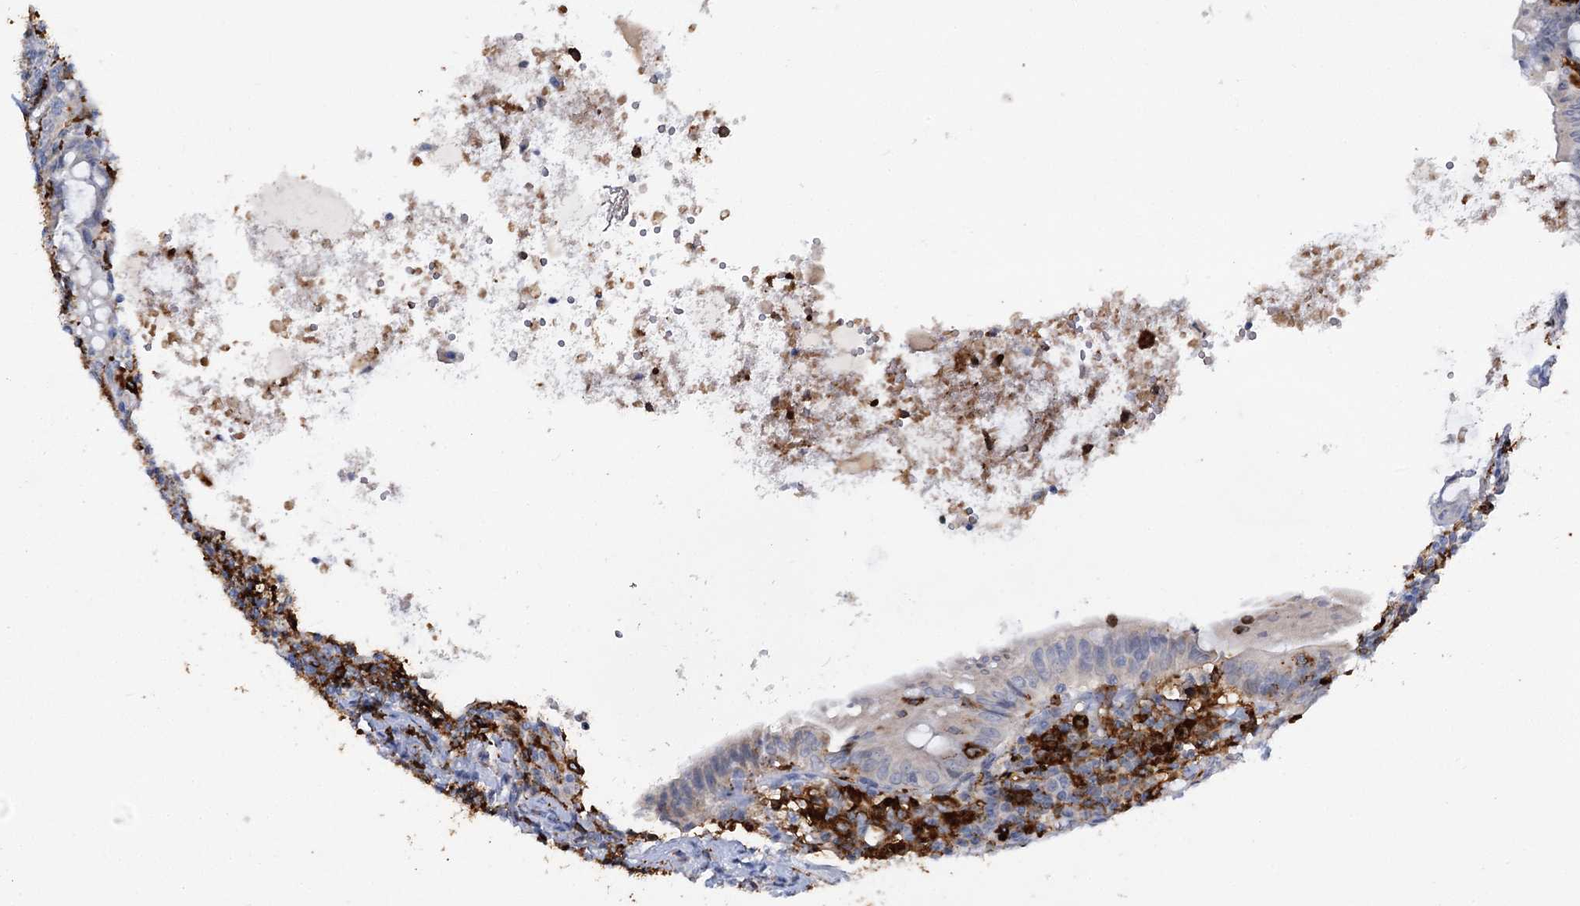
{"staining": {"intensity": "moderate", "quantity": "25%-75%", "location": "cytoplasmic/membranous"}, "tissue": "appendix", "cell_type": "Glandular cells", "image_type": "normal", "snomed": [{"axis": "morphology", "description": "Normal tissue, NOS"}, {"axis": "topography", "description": "Appendix"}], "caption": "Immunohistochemical staining of unremarkable appendix reveals medium levels of moderate cytoplasmic/membranous positivity in about 25%-75% of glandular cells. (brown staining indicates protein expression, while blue staining denotes nuclei).", "gene": "PIWIL4", "patient": {"sex": "female", "age": 54}}